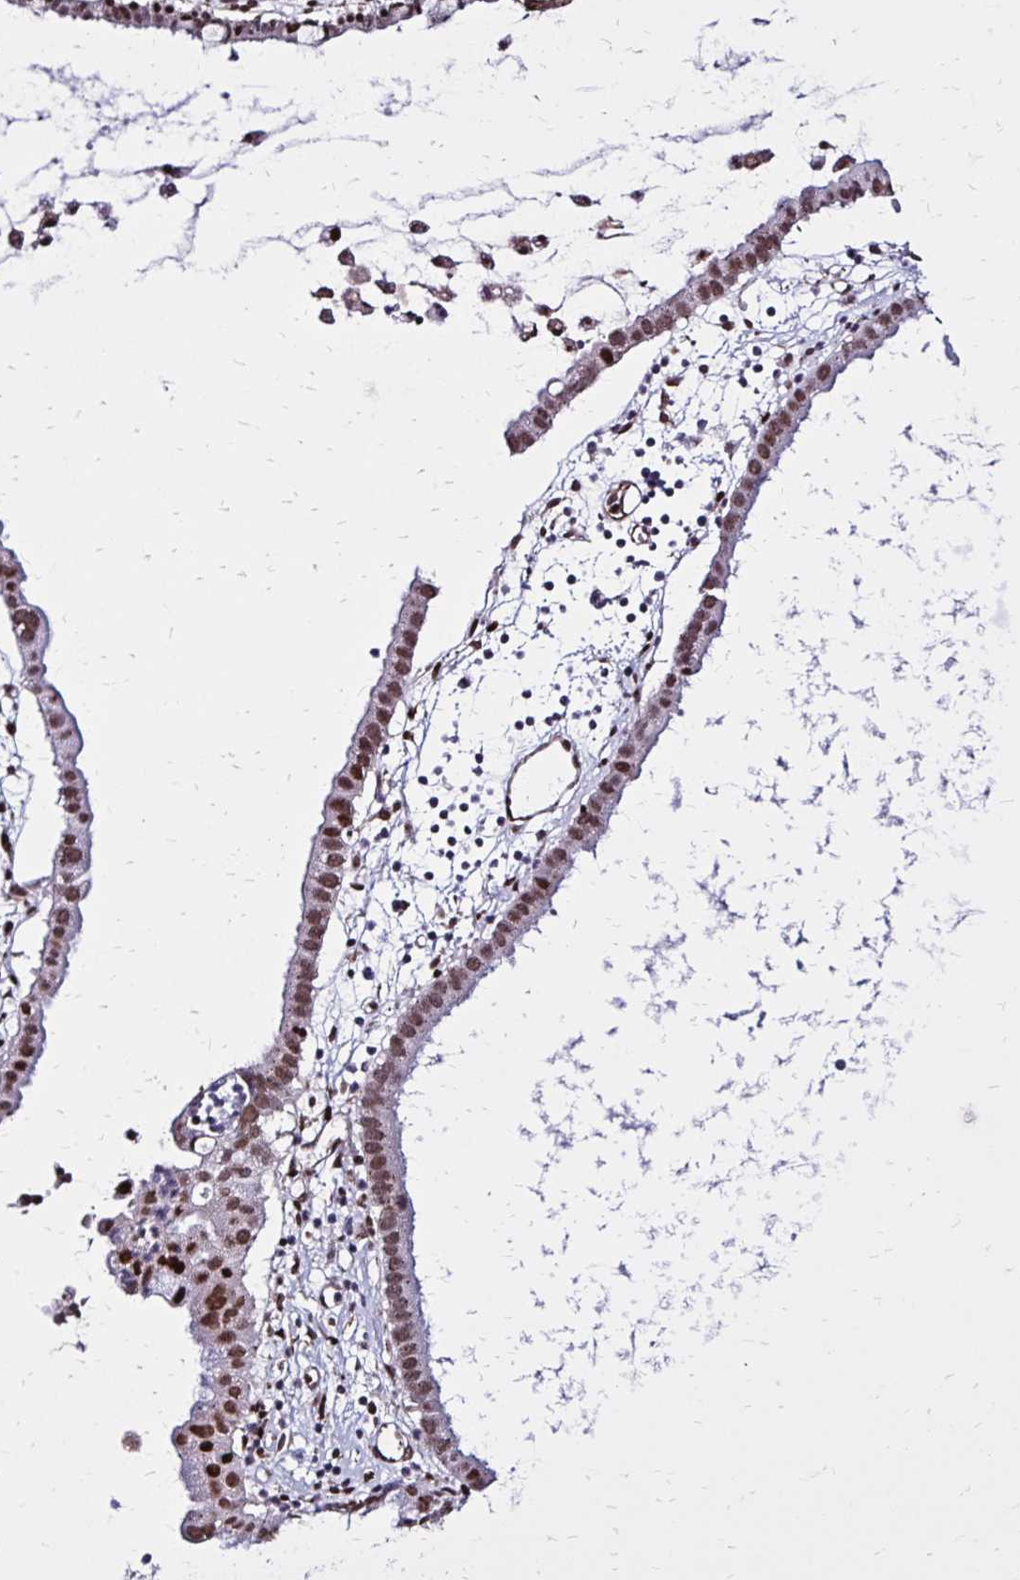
{"staining": {"intensity": "moderate", "quantity": ">75%", "location": "nuclear"}, "tissue": "ovarian cancer", "cell_type": "Tumor cells", "image_type": "cancer", "snomed": [{"axis": "morphology", "description": "Cystadenocarcinoma, mucinous, NOS"}, {"axis": "topography", "description": "Ovary"}], "caption": "The image displays a brown stain indicating the presence of a protein in the nuclear of tumor cells in ovarian cancer (mucinous cystadenocarcinoma). The staining was performed using DAB (3,3'-diaminobenzidine), with brown indicating positive protein expression. Nuclei are stained blue with hematoxylin.", "gene": "TOB1", "patient": {"sex": "female", "age": 61}}